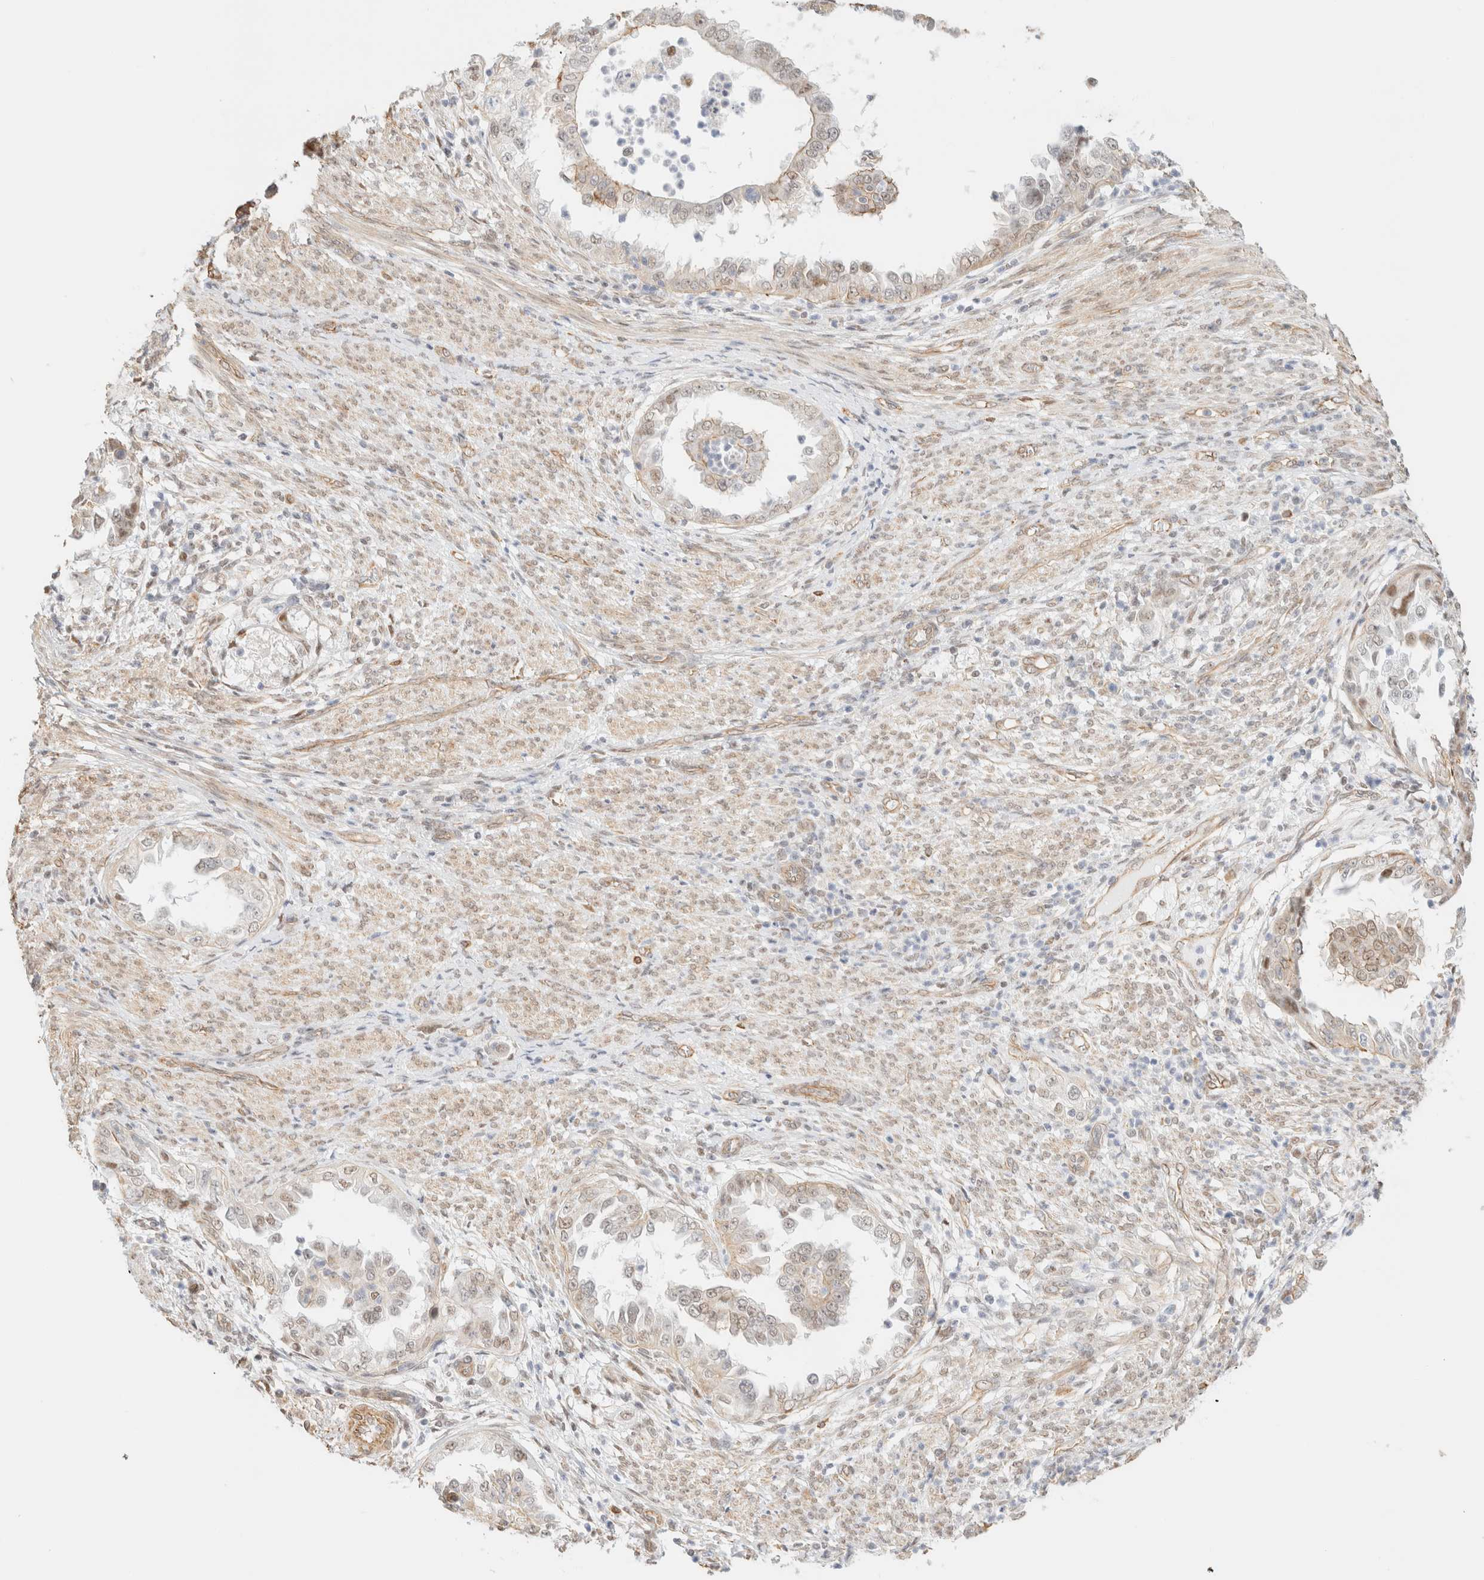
{"staining": {"intensity": "weak", "quantity": ">75%", "location": "cytoplasmic/membranous,nuclear"}, "tissue": "endometrial cancer", "cell_type": "Tumor cells", "image_type": "cancer", "snomed": [{"axis": "morphology", "description": "Adenocarcinoma, NOS"}, {"axis": "topography", "description": "Endometrium"}], "caption": "Immunohistochemical staining of adenocarcinoma (endometrial) demonstrates low levels of weak cytoplasmic/membranous and nuclear protein staining in approximately >75% of tumor cells.", "gene": "ARID5A", "patient": {"sex": "female", "age": 85}}